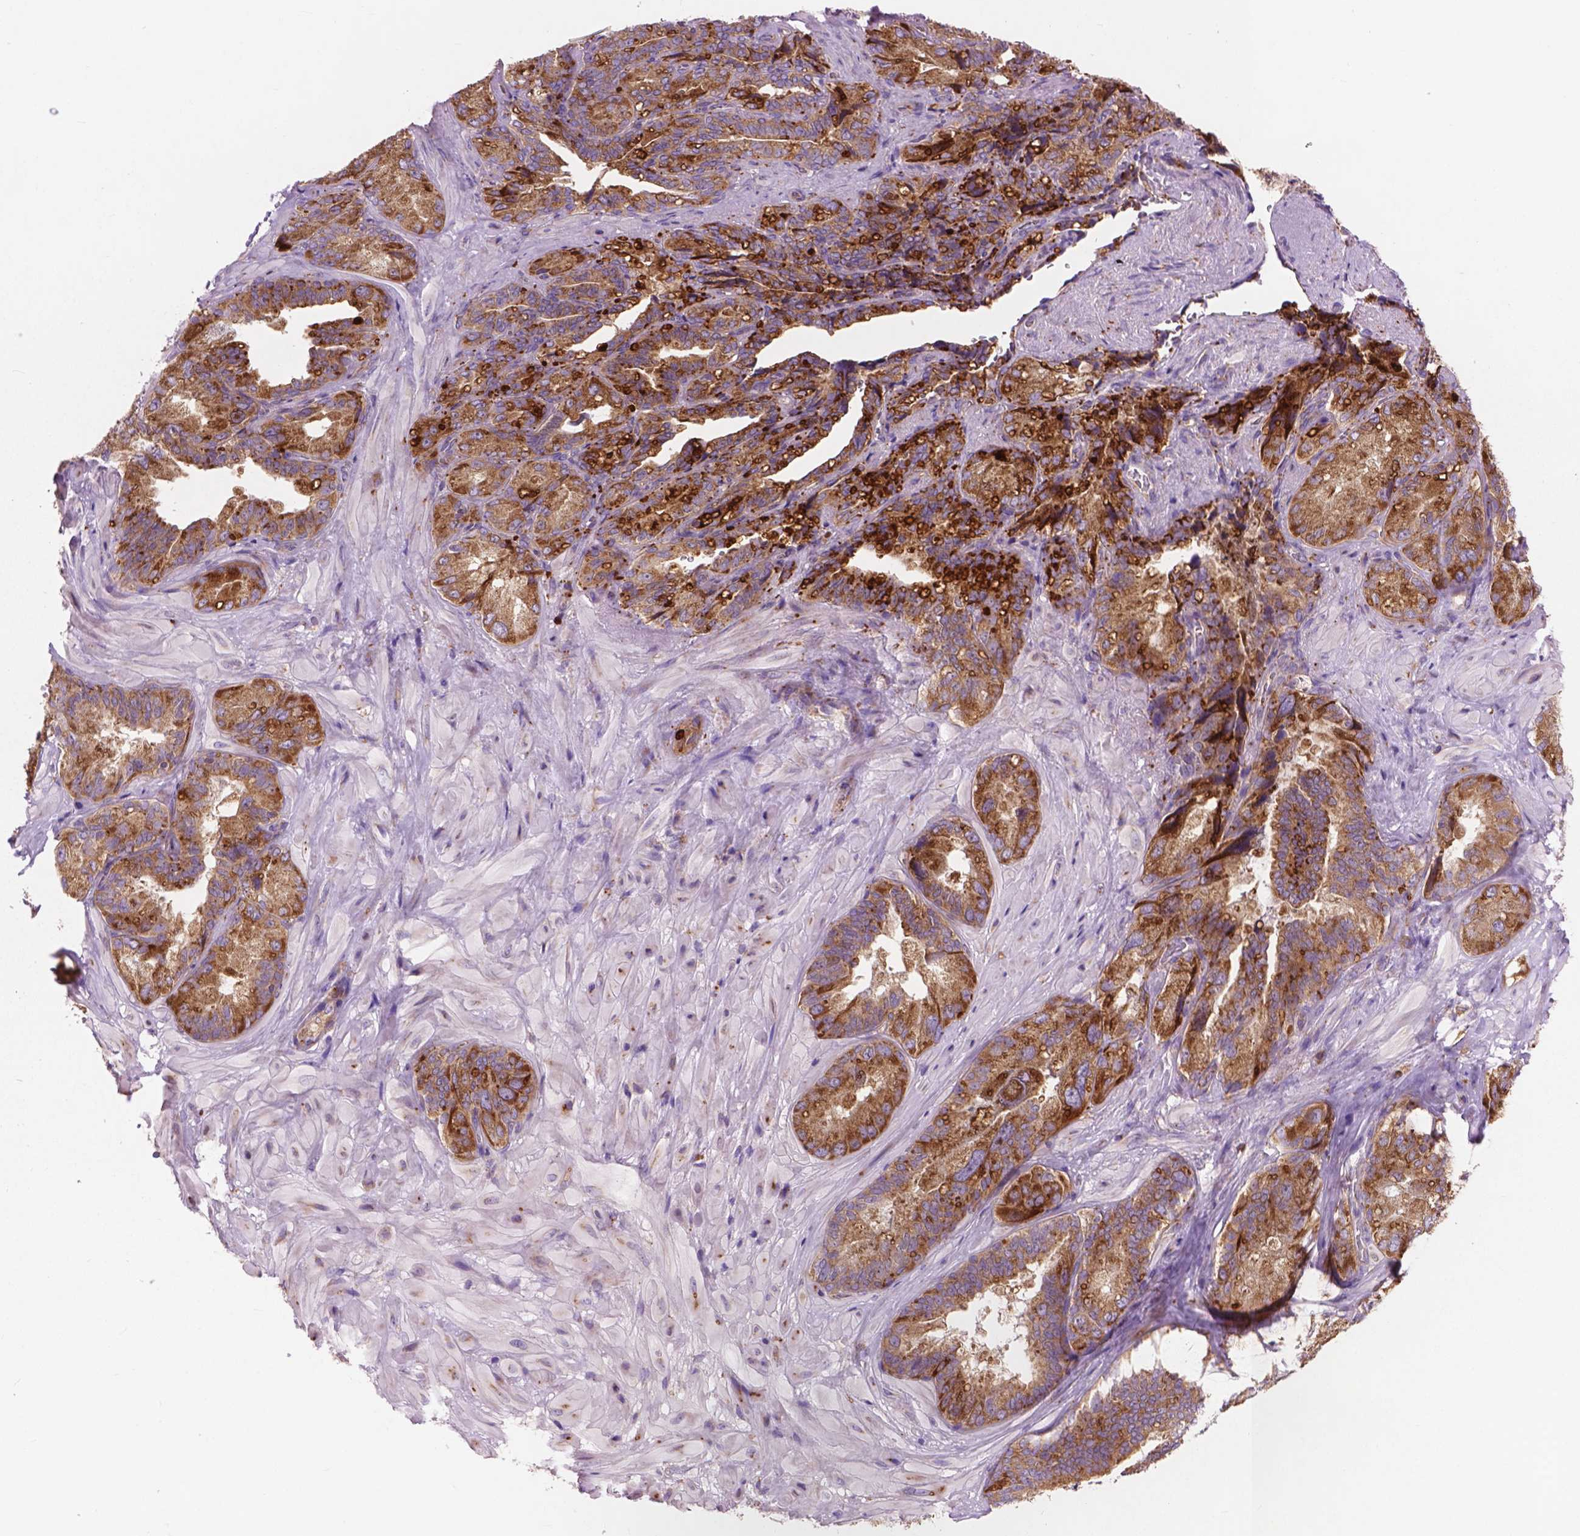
{"staining": {"intensity": "moderate", "quantity": ">75%", "location": "cytoplasmic/membranous"}, "tissue": "seminal vesicle", "cell_type": "Glandular cells", "image_type": "normal", "snomed": [{"axis": "morphology", "description": "Normal tissue, NOS"}, {"axis": "topography", "description": "Seminal veicle"}], "caption": "Protein staining of normal seminal vesicle exhibits moderate cytoplasmic/membranous positivity in about >75% of glandular cells. Nuclei are stained in blue.", "gene": "RPL37A", "patient": {"sex": "male", "age": 69}}